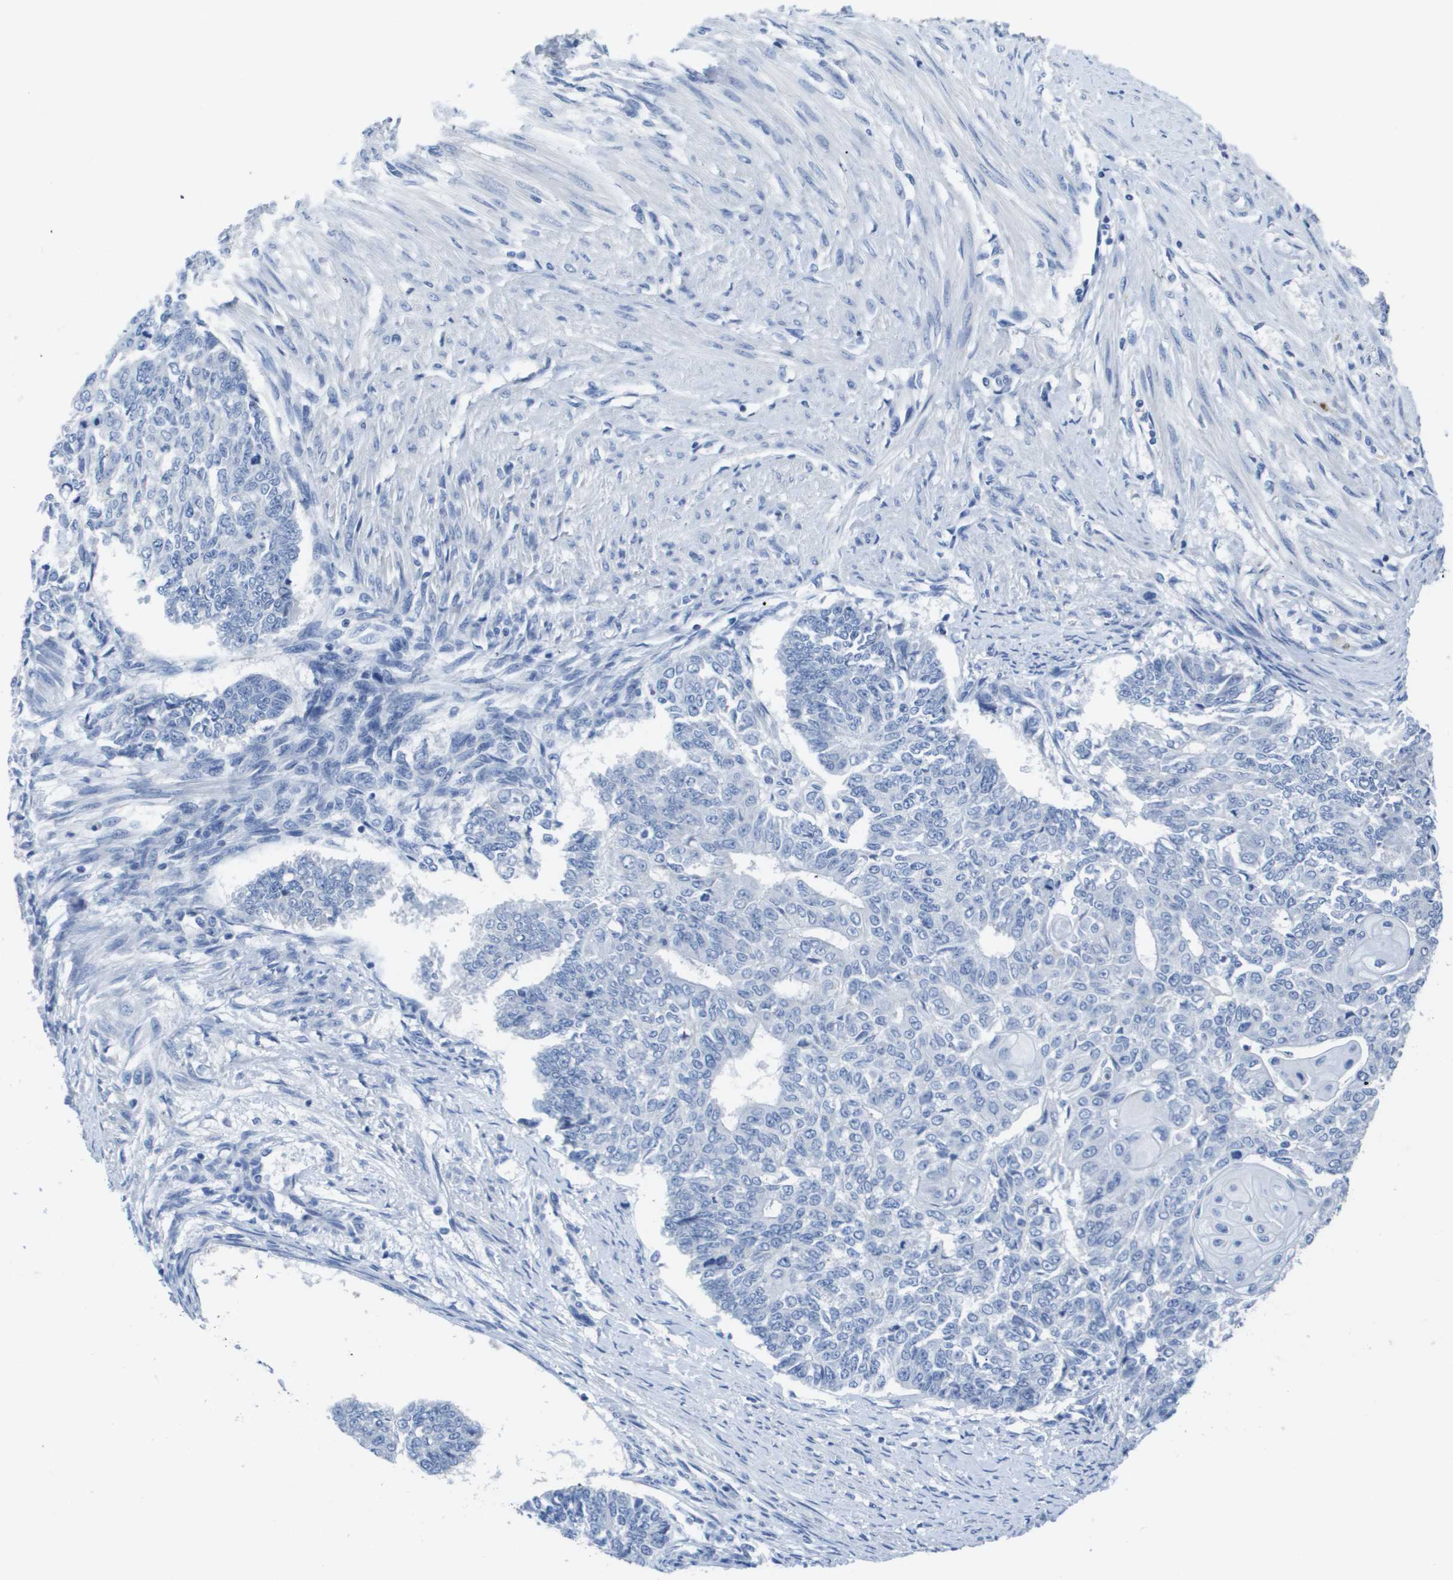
{"staining": {"intensity": "negative", "quantity": "none", "location": "none"}, "tissue": "endometrial cancer", "cell_type": "Tumor cells", "image_type": "cancer", "snomed": [{"axis": "morphology", "description": "Adenocarcinoma, NOS"}, {"axis": "topography", "description": "Endometrium"}], "caption": "IHC image of neoplastic tissue: endometrial cancer (adenocarcinoma) stained with DAB (3,3'-diaminobenzidine) reveals no significant protein expression in tumor cells. (DAB (3,3'-diaminobenzidine) IHC visualized using brightfield microscopy, high magnification).", "gene": "MS4A1", "patient": {"sex": "female", "age": 32}}